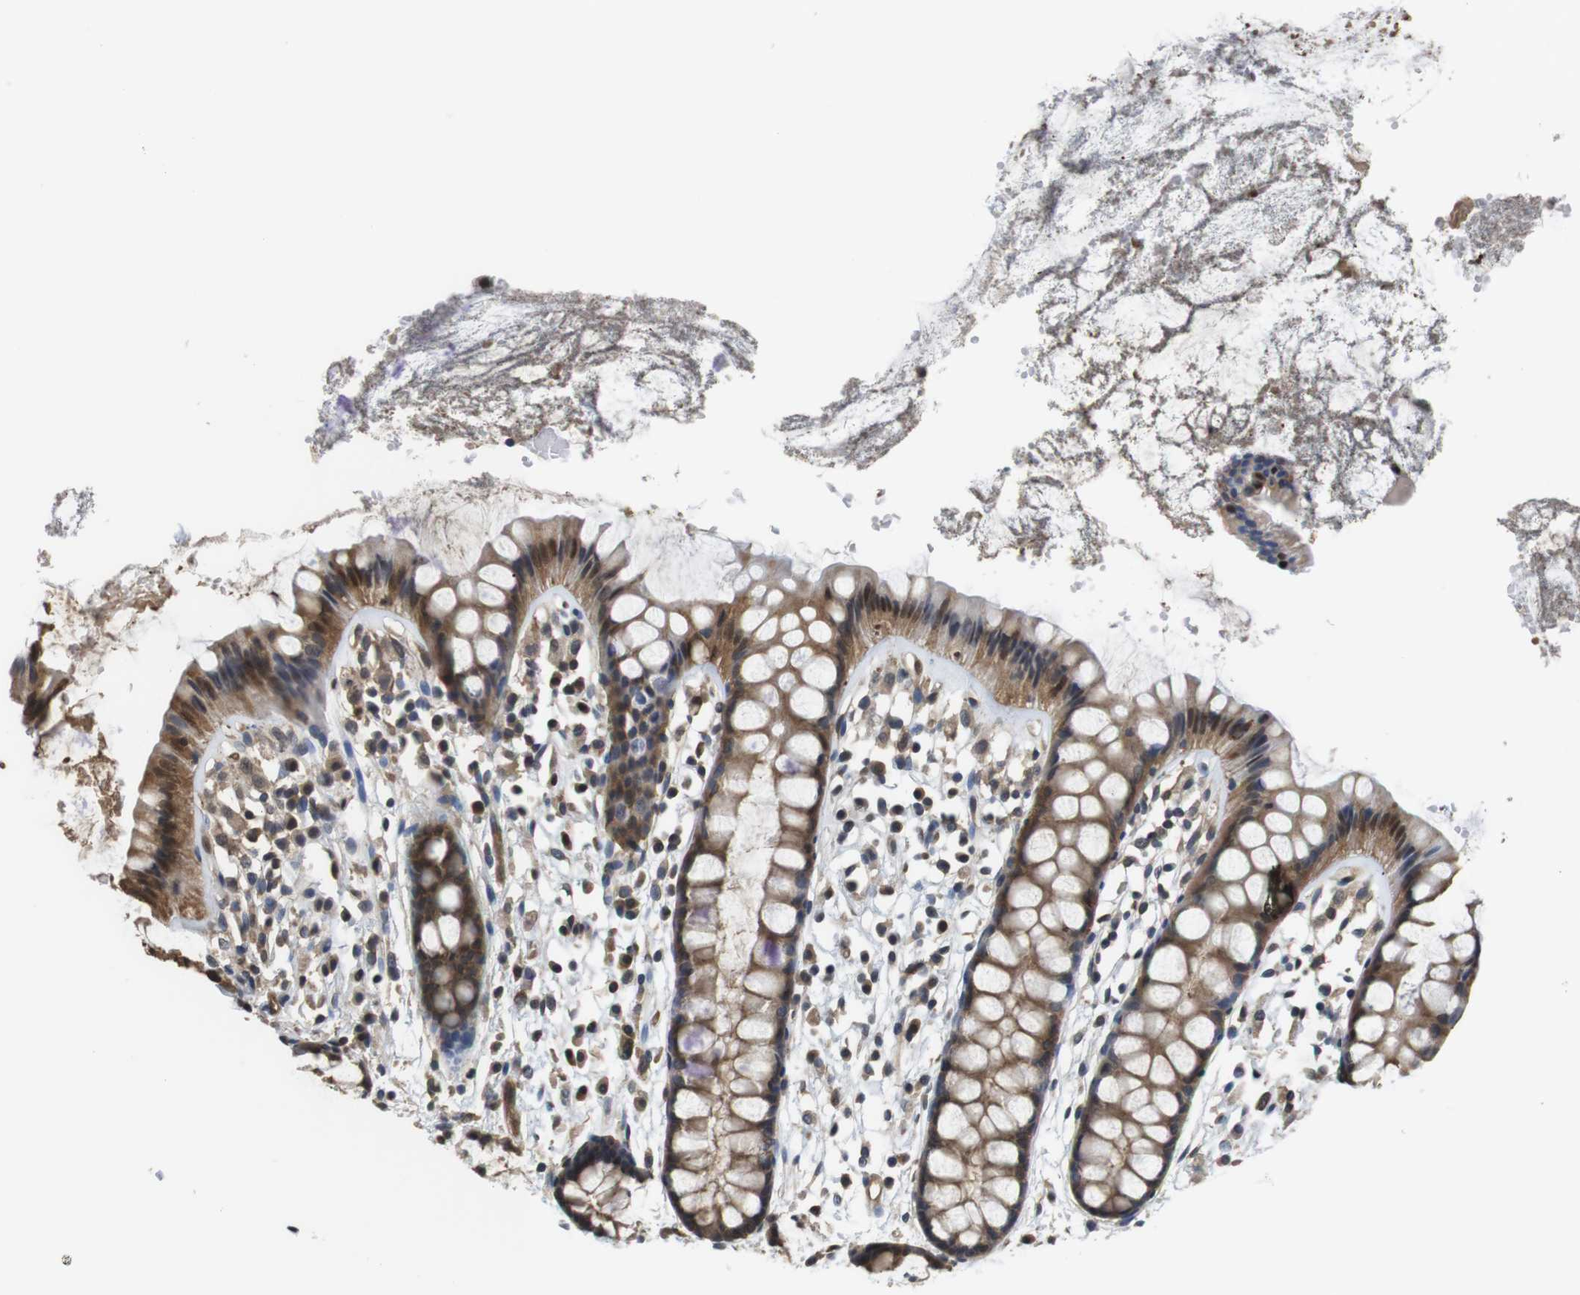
{"staining": {"intensity": "moderate", "quantity": ">75%", "location": "cytoplasmic/membranous"}, "tissue": "rectum", "cell_type": "Glandular cells", "image_type": "normal", "snomed": [{"axis": "morphology", "description": "Normal tissue, NOS"}, {"axis": "topography", "description": "Rectum"}], "caption": "A photomicrograph showing moderate cytoplasmic/membranous positivity in approximately >75% of glandular cells in unremarkable rectum, as visualized by brown immunohistochemical staining.", "gene": "LDHA", "patient": {"sex": "female", "age": 66}}